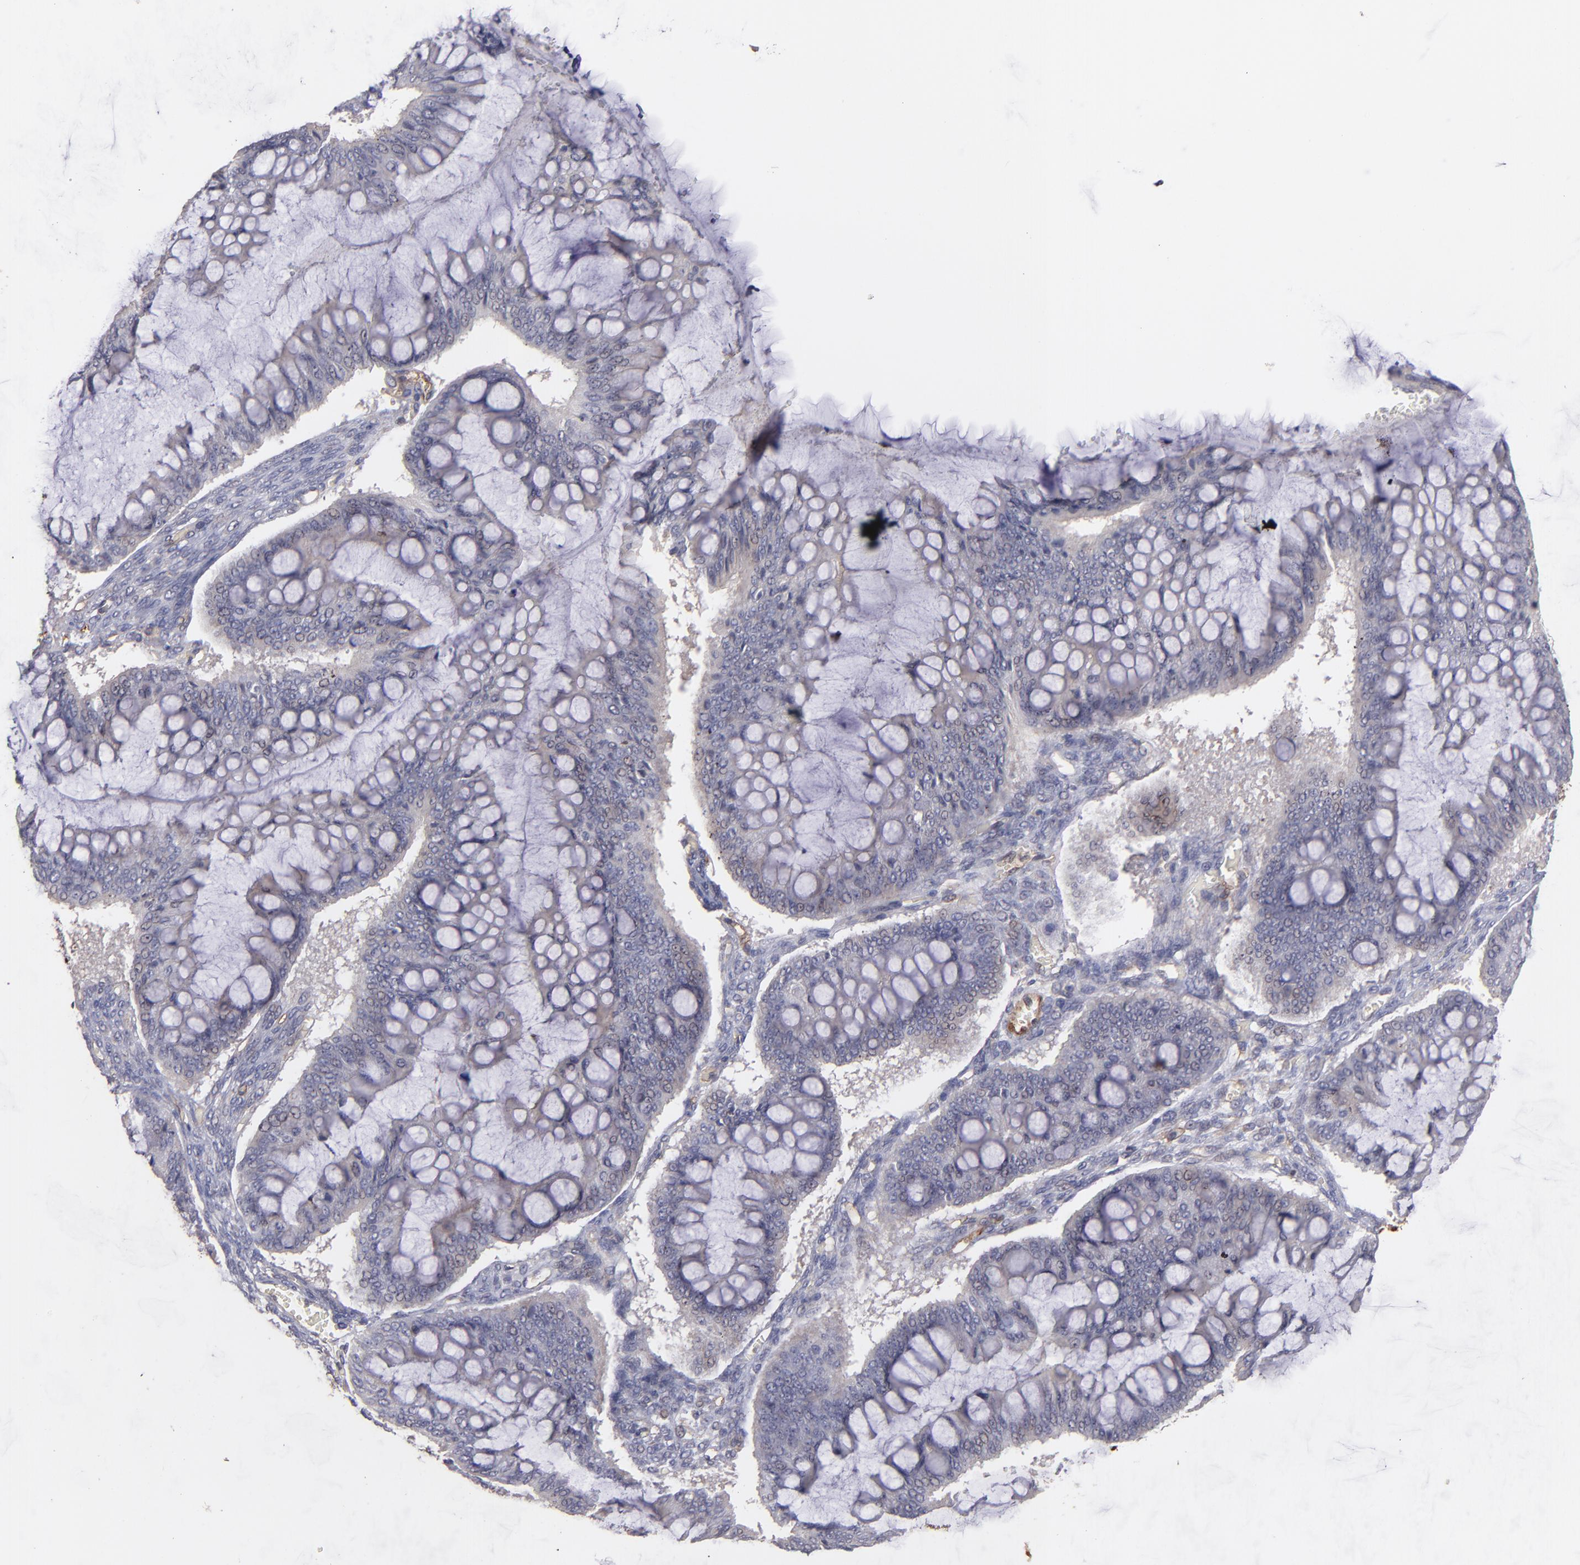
{"staining": {"intensity": "negative", "quantity": "none", "location": "none"}, "tissue": "ovarian cancer", "cell_type": "Tumor cells", "image_type": "cancer", "snomed": [{"axis": "morphology", "description": "Cystadenocarcinoma, mucinous, NOS"}, {"axis": "topography", "description": "Ovary"}], "caption": "An immunohistochemistry (IHC) image of ovarian cancer is shown. There is no staining in tumor cells of ovarian cancer.", "gene": "ICAM1", "patient": {"sex": "female", "age": 73}}